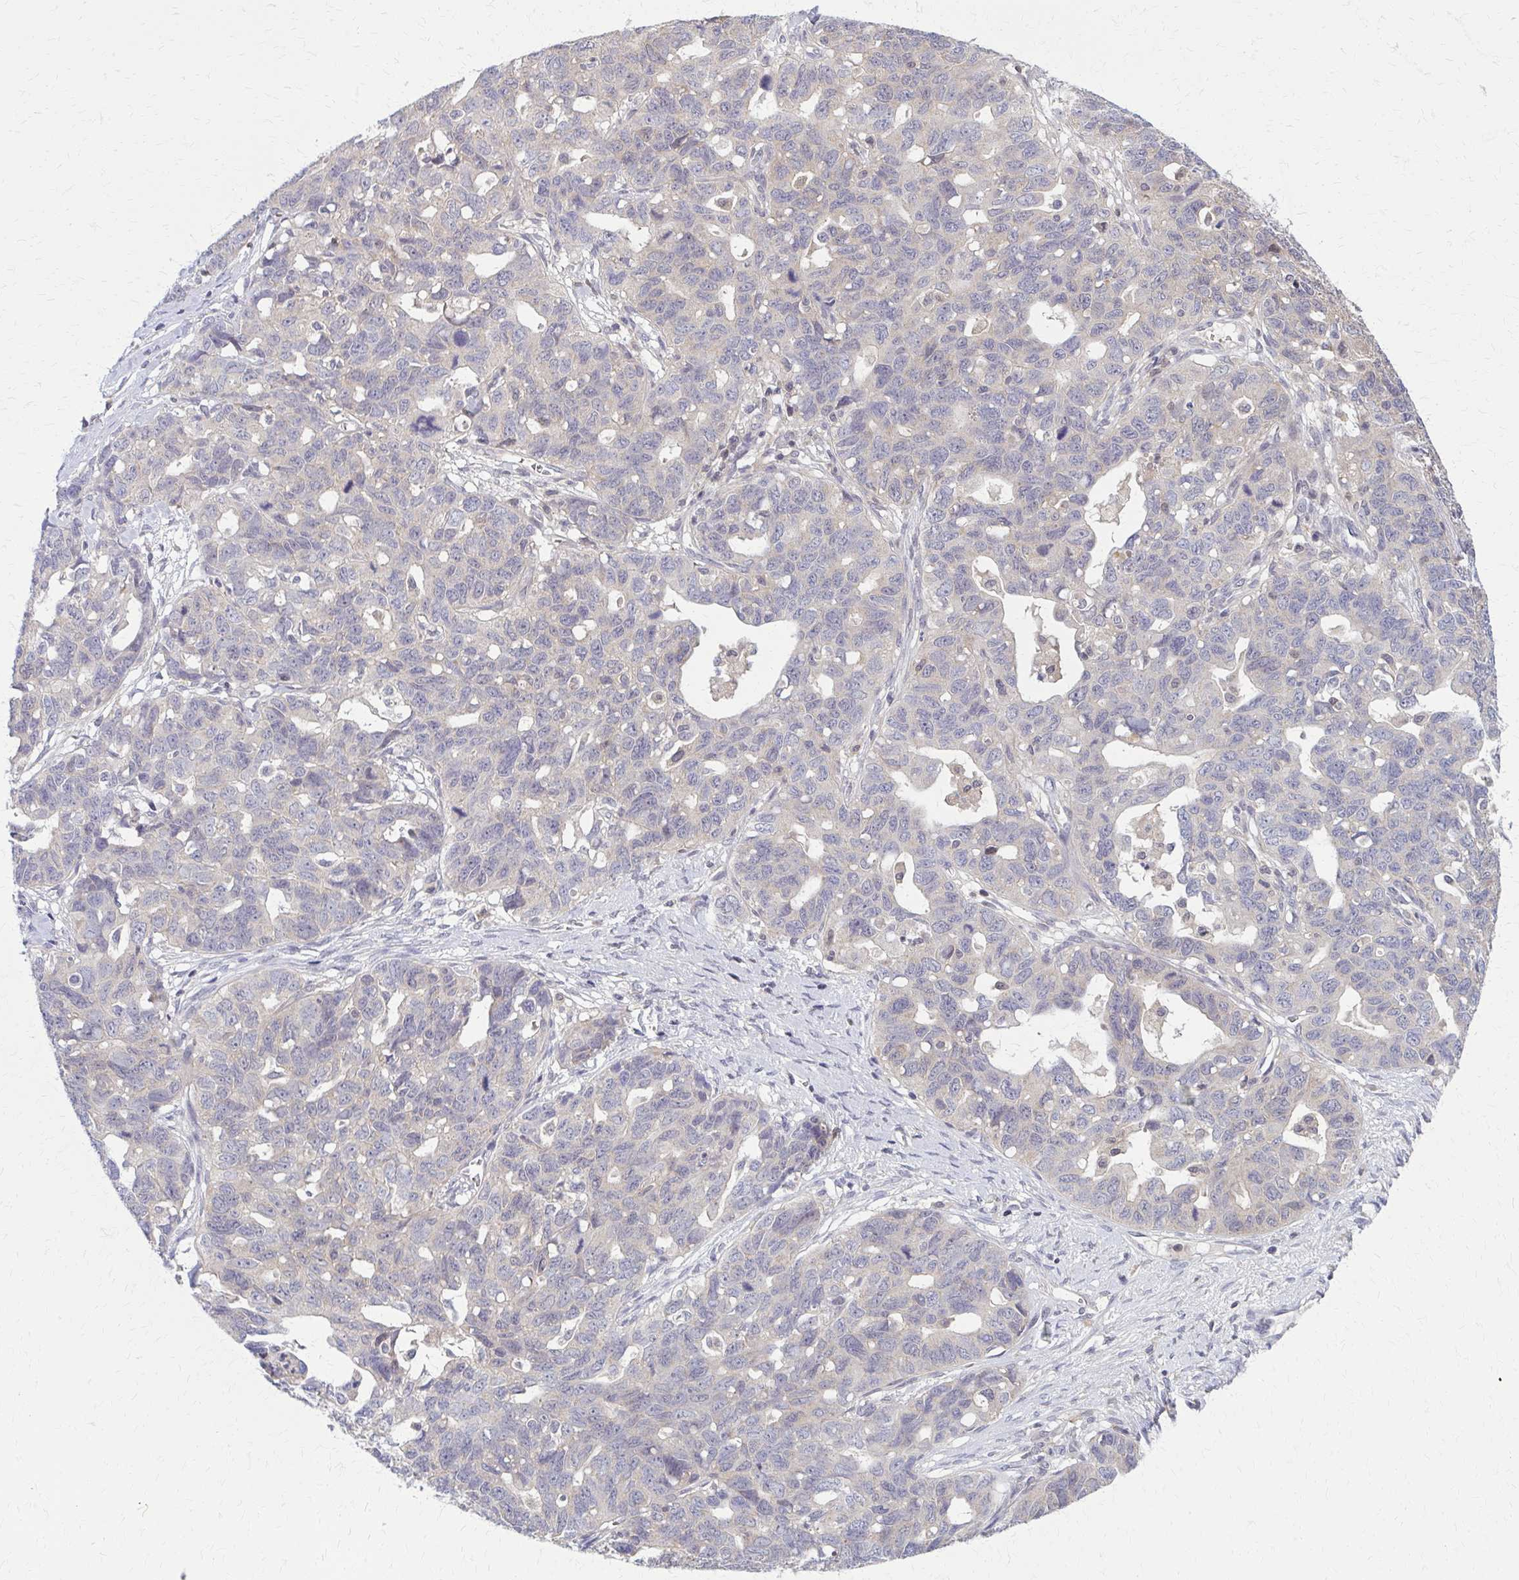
{"staining": {"intensity": "negative", "quantity": "none", "location": "none"}, "tissue": "ovarian cancer", "cell_type": "Tumor cells", "image_type": "cancer", "snomed": [{"axis": "morphology", "description": "Cystadenocarcinoma, serous, NOS"}, {"axis": "topography", "description": "Ovary"}], "caption": "Immunohistochemical staining of human ovarian serous cystadenocarcinoma demonstrates no significant staining in tumor cells.", "gene": "DBI", "patient": {"sex": "female", "age": 69}}